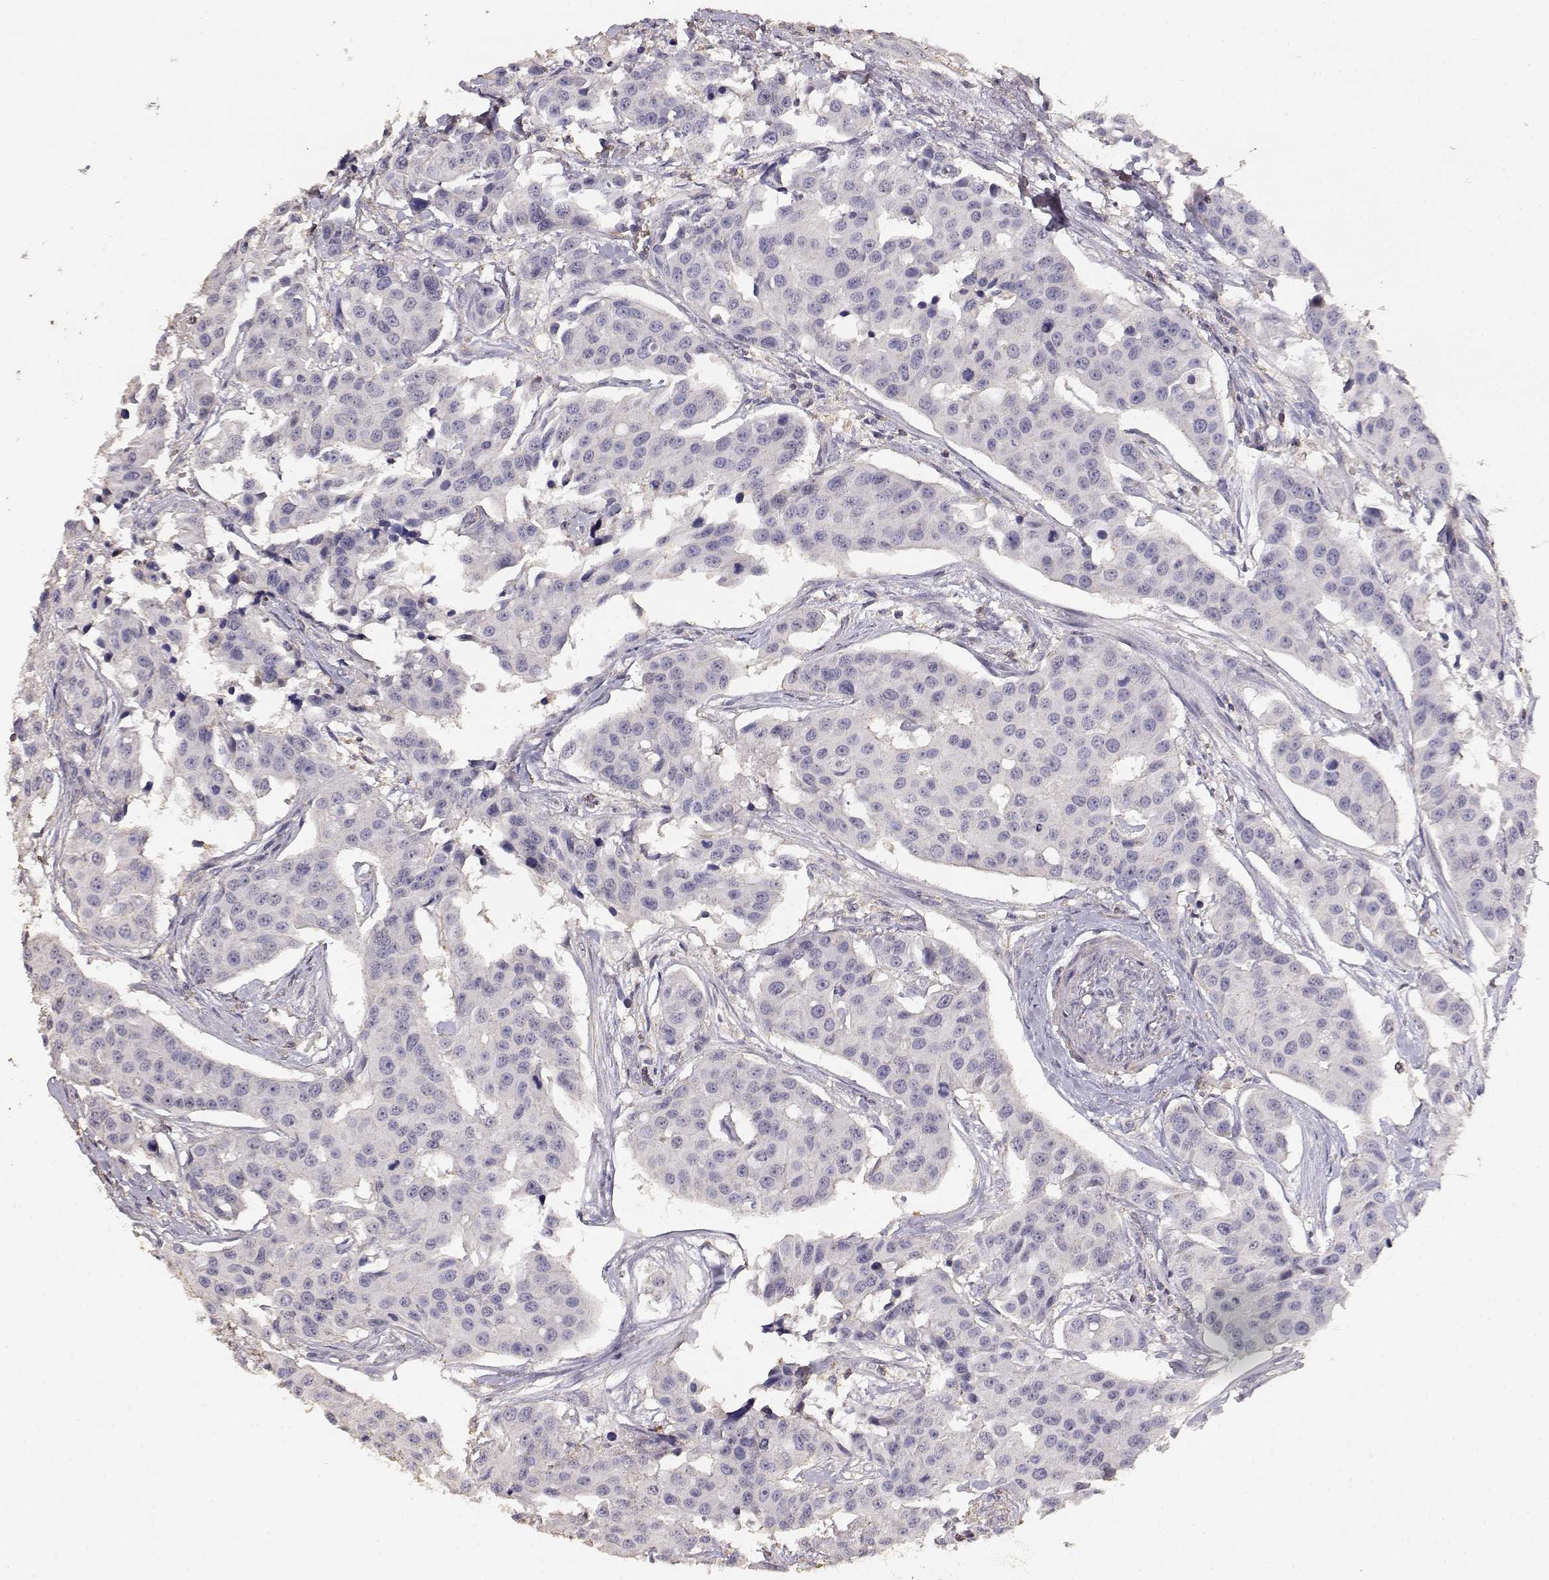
{"staining": {"intensity": "negative", "quantity": "none", "location": "none"}, "tissue": "head and neck cancer", "cell_type": "Tumor cells", "image_type": "cancer", "snomed": [{"axis": "morphology", "description": "Adenocarcinoma, NOS"}, {"axis": "topography", "description": "Head-Neck"}], "caption": "IHC photomicrograph of human head and neck adenocarcinoma stained for a protein (brown), which displays no expression in tumor cells.", "gene": "TNFRSF10C", "patient": {"sex": "male", "age": 76}}